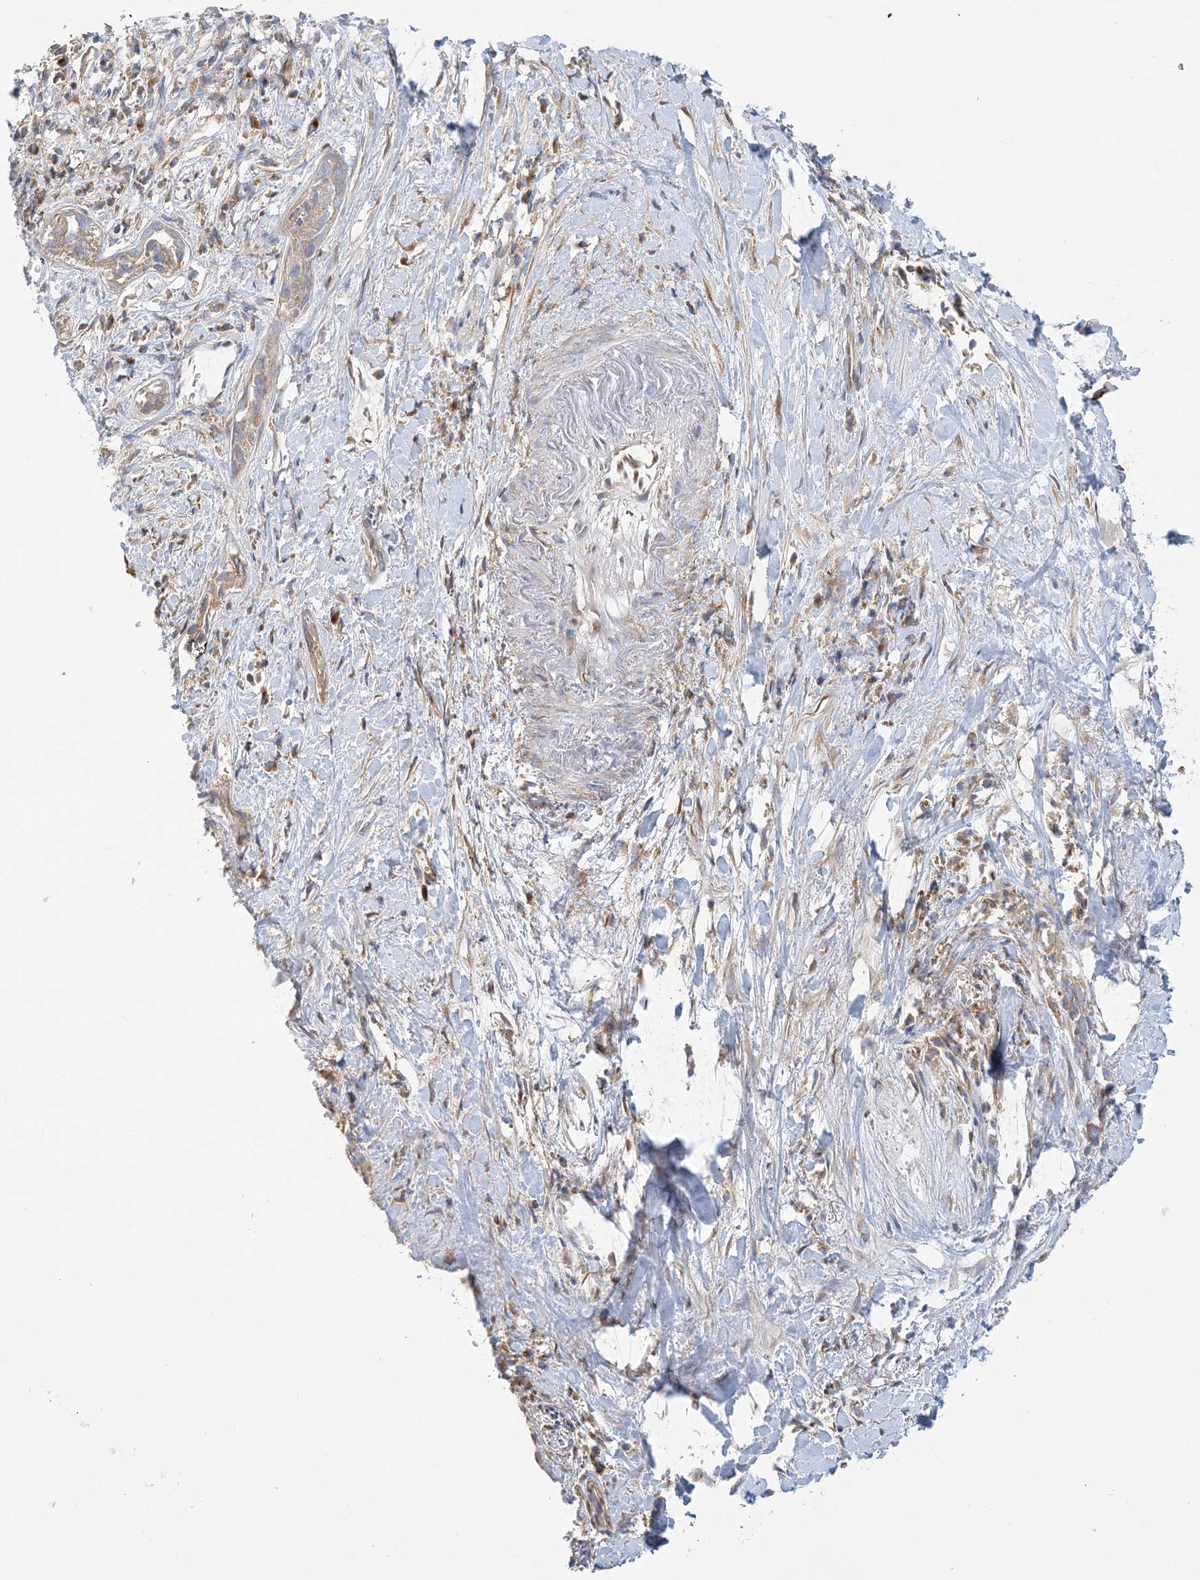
{"staining": {"intensity": "weak", "quantity": "25%-75%", "location": "cytoplasmic/membranous"}, "tissue": "liver cancer", "cell_type": "Tumor cells", "image_type": "cancer", "snomed": [{"axis": "morphology", "description": "Cholangiocarcinoma"}, {"axis": "topography", "description": "Liver"}], "caption": "High-power microscopy captured an immunohistochemistry (IHC) histopathology image of liver cancer (cholangiocarcinoma), revealing weak cytoplasmic/membranous positivity in about 25%-75% of tumor cells. The staining was performed using DAB (3,3'-diaminobenzidine), with brown indicating positive protein expression. Nuclei are stained blue with hematoxylin.", "gene": "FAM114A2", "patient": {"sex": "female", "age": 75}}